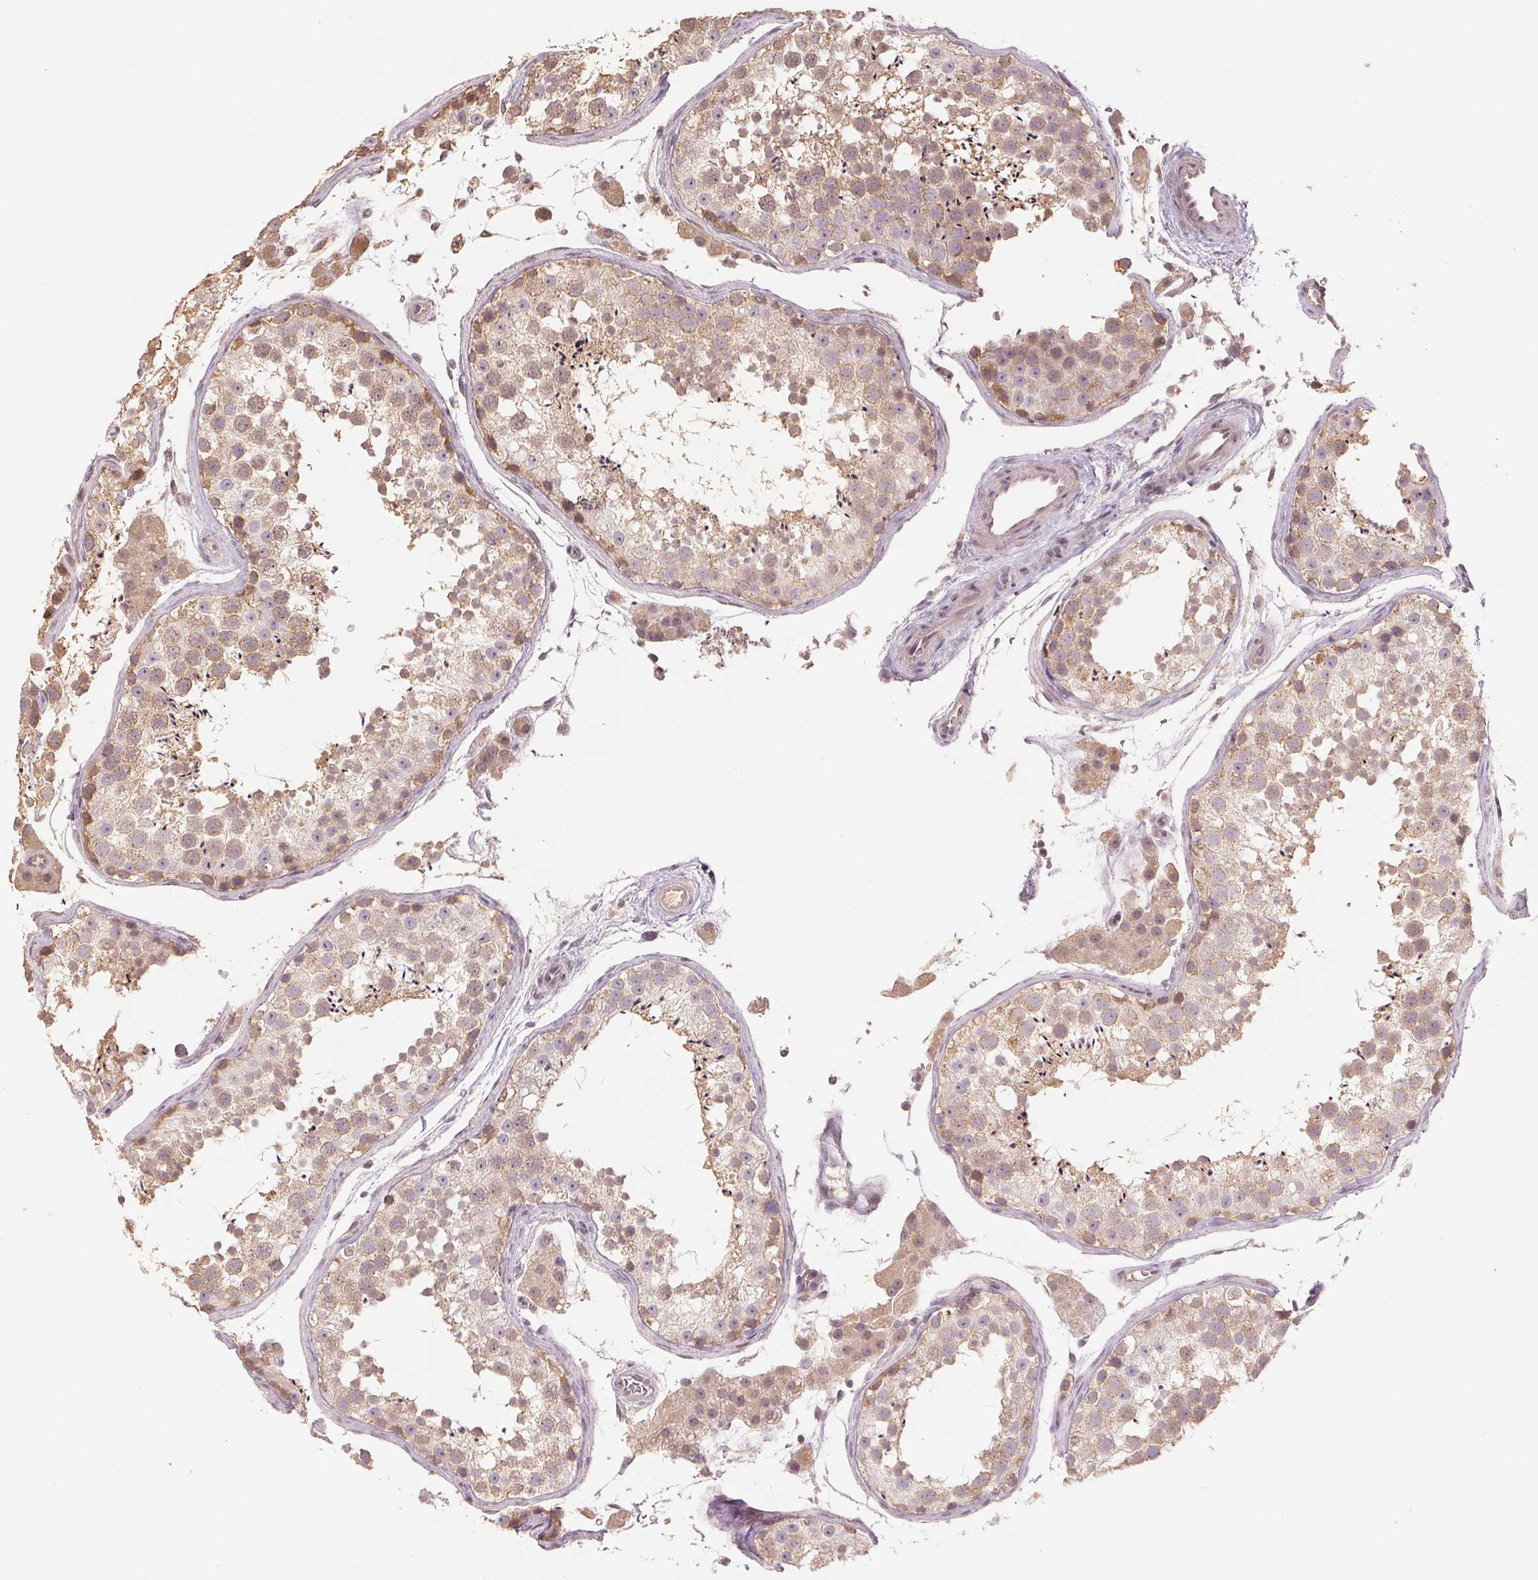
{"staining": {"intensity": "weak", "quantity": ">75%", "location": "cytoplasmic/membranous"}, "tissue": "testis", "cell_type": "Cells in seminiferous ducts", "image_type": "normal", "snomed": [{"axis": "morphology", "description": "Normal tissue, NOS"}, {"axis": "topography", "description": "Testis"}], "caption": "Brown immunohistochemical staining in unremarkable human testis displays weak cytoplasmic/membranous staining in approximately >75% of cells in seminiferous ducts. (DAB (3,3'-diaminobenzidine) = brown stain, brightfield microscopy at high magnification).", "gene": "COX14", "patient": {"sex": "male", "age": 41}}